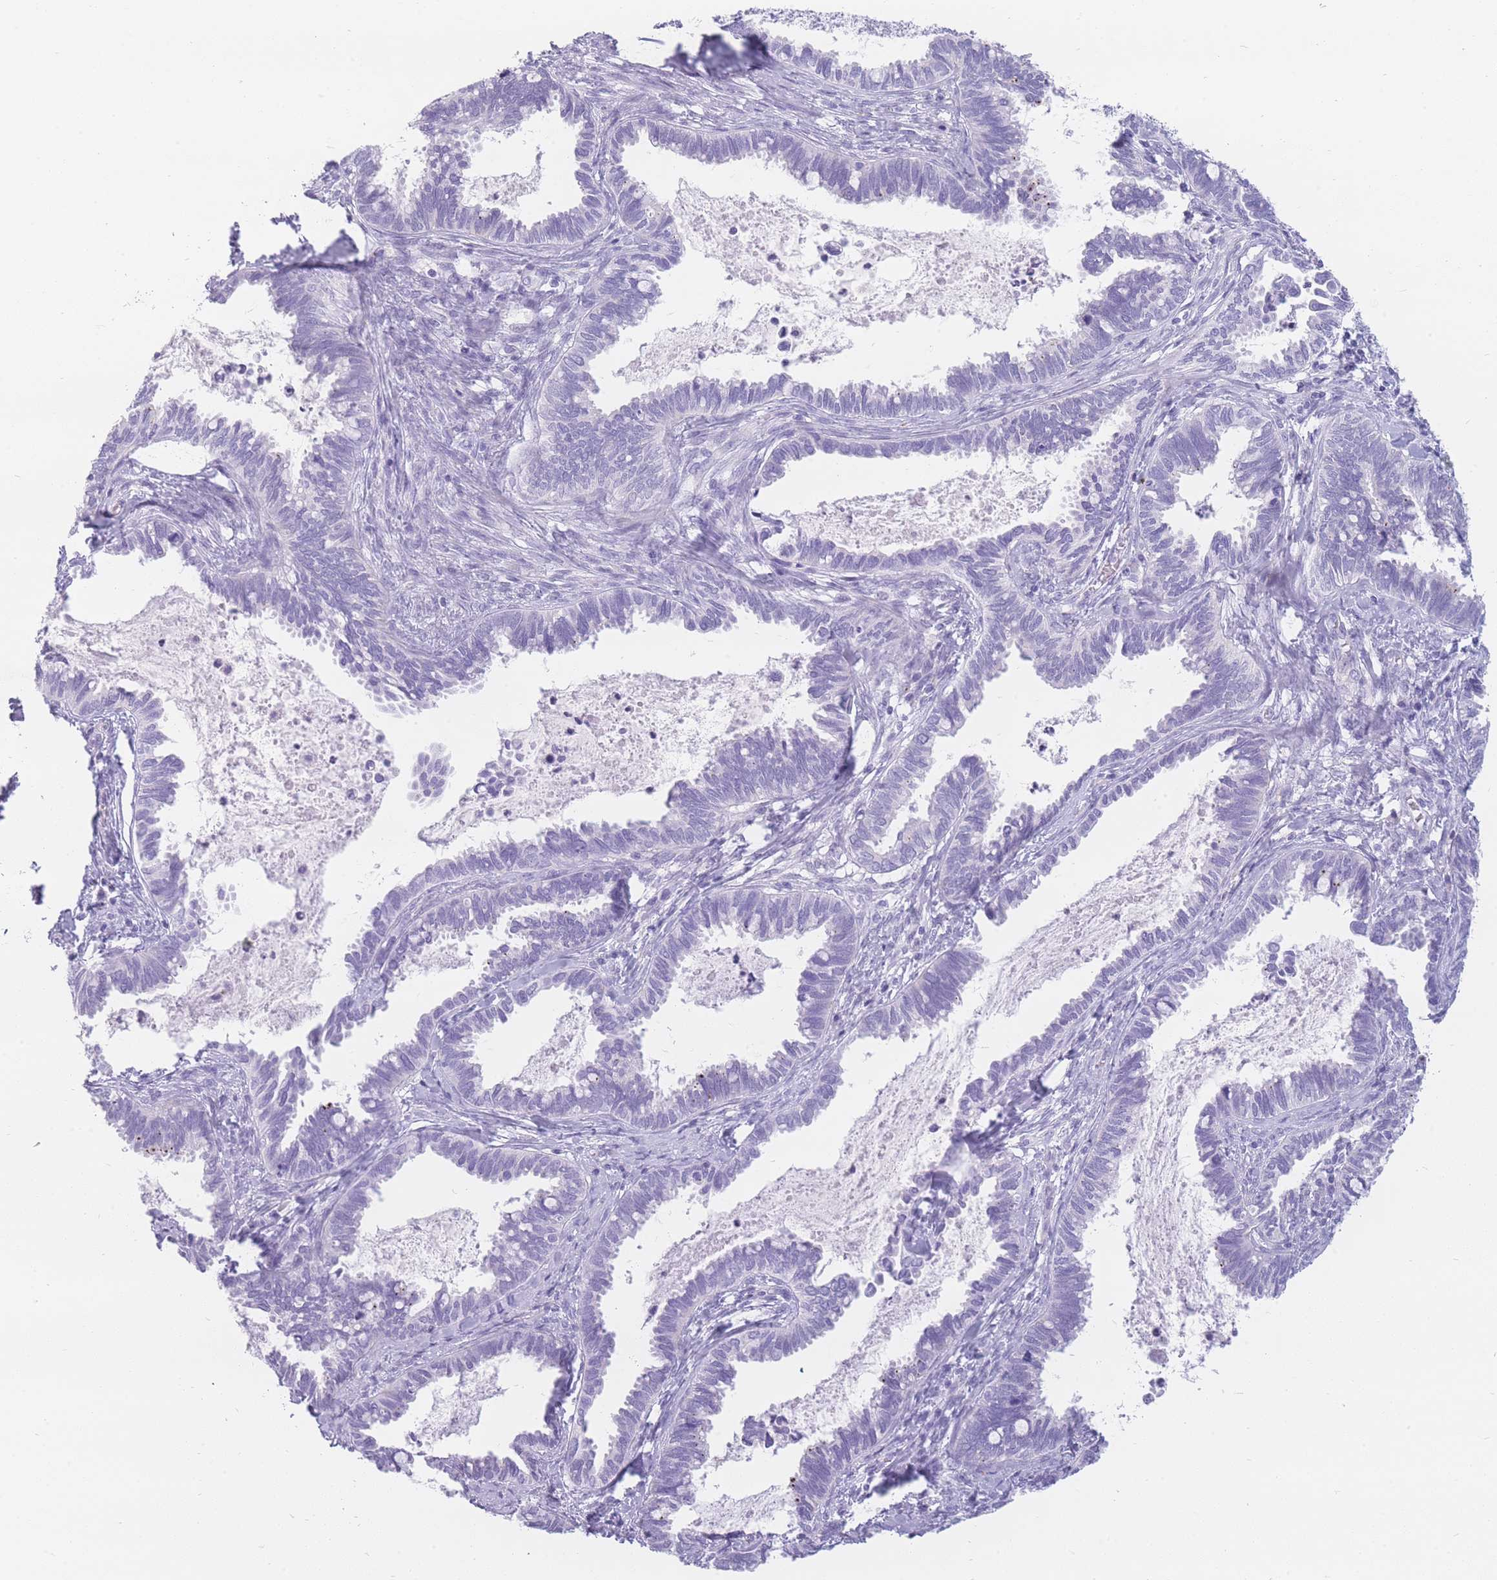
{"staining": {"intensity": "negative", "quantity": "none", "location": "none"}, "tissue": "cervical cancer", "cell_type": "Tumor cells", "image_type": "cancer", "snomed": [{"axis": "morphology", "description": "Adenocarcinoma, NOS"}, {"axis": "topography", "description": "Cervix"}], "caption": "This image is of cervical adenocarcinoma stained with immunohistochemistry to label a protein in brown with the nuclei are counter-stained blue. There is no expression in tumor cells.", "gene": "UPK1A", "patient": {"sex": "female", "age": 37}}